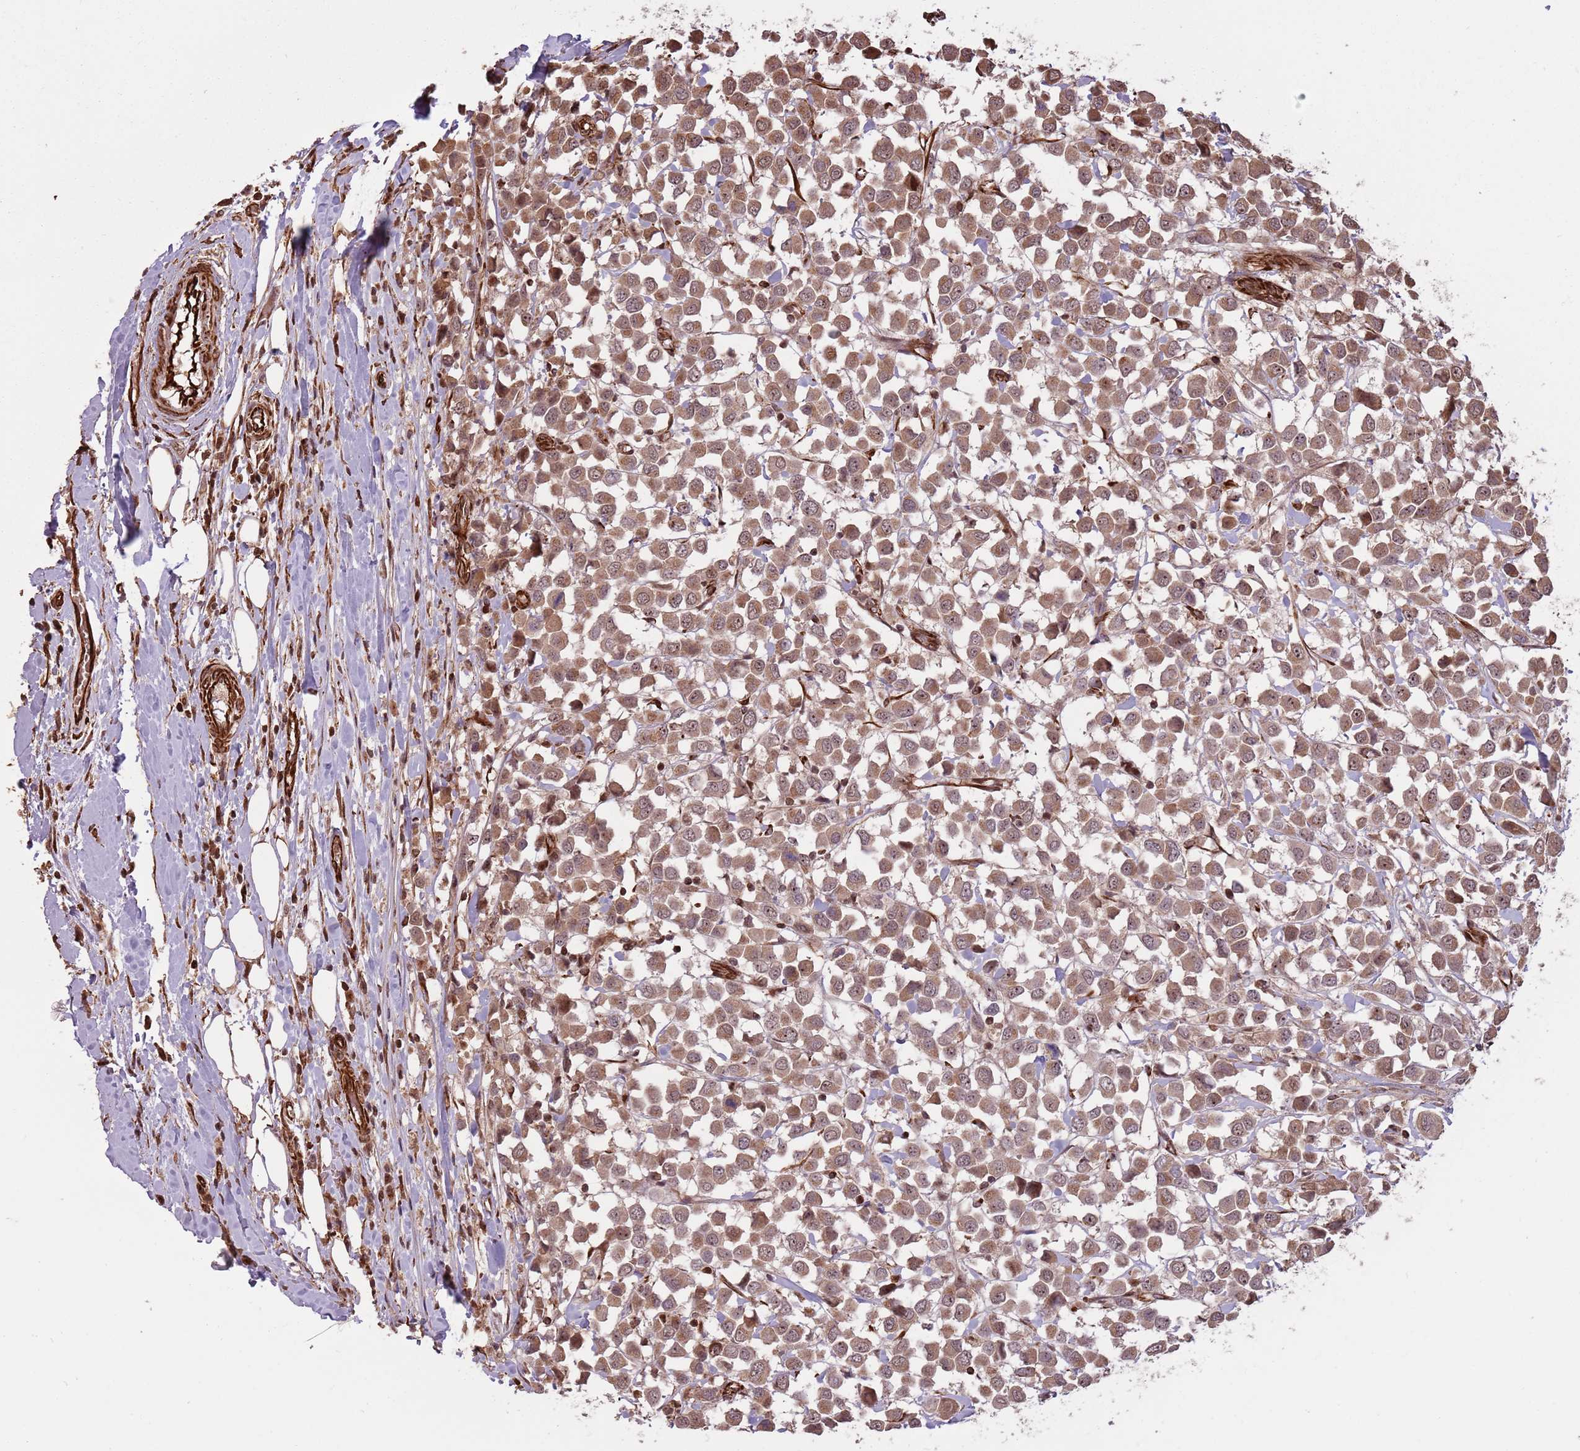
{"staining": {"intensity": "moderate", "quantity": ">75%", "location": "cytoplasmic/membranous,nuclear"}, "tissue": "breast cancer", "cell_type": "Tumor cells", "image_type": "cancer", "snomed": [{"axis": "morphology", "description": "Duct carcinoma"}, {"axis": "topography", "description": "Breast"}], "caption": "There is medium levels of moderate cytoplasmic/membranous and nuclear staining in tumor cells of breast cancer, as demonstrated by immunohistochemical staining (brown color).", "gene": "ADAMTS3", "patient": {"sex": "female", "age": 61}}